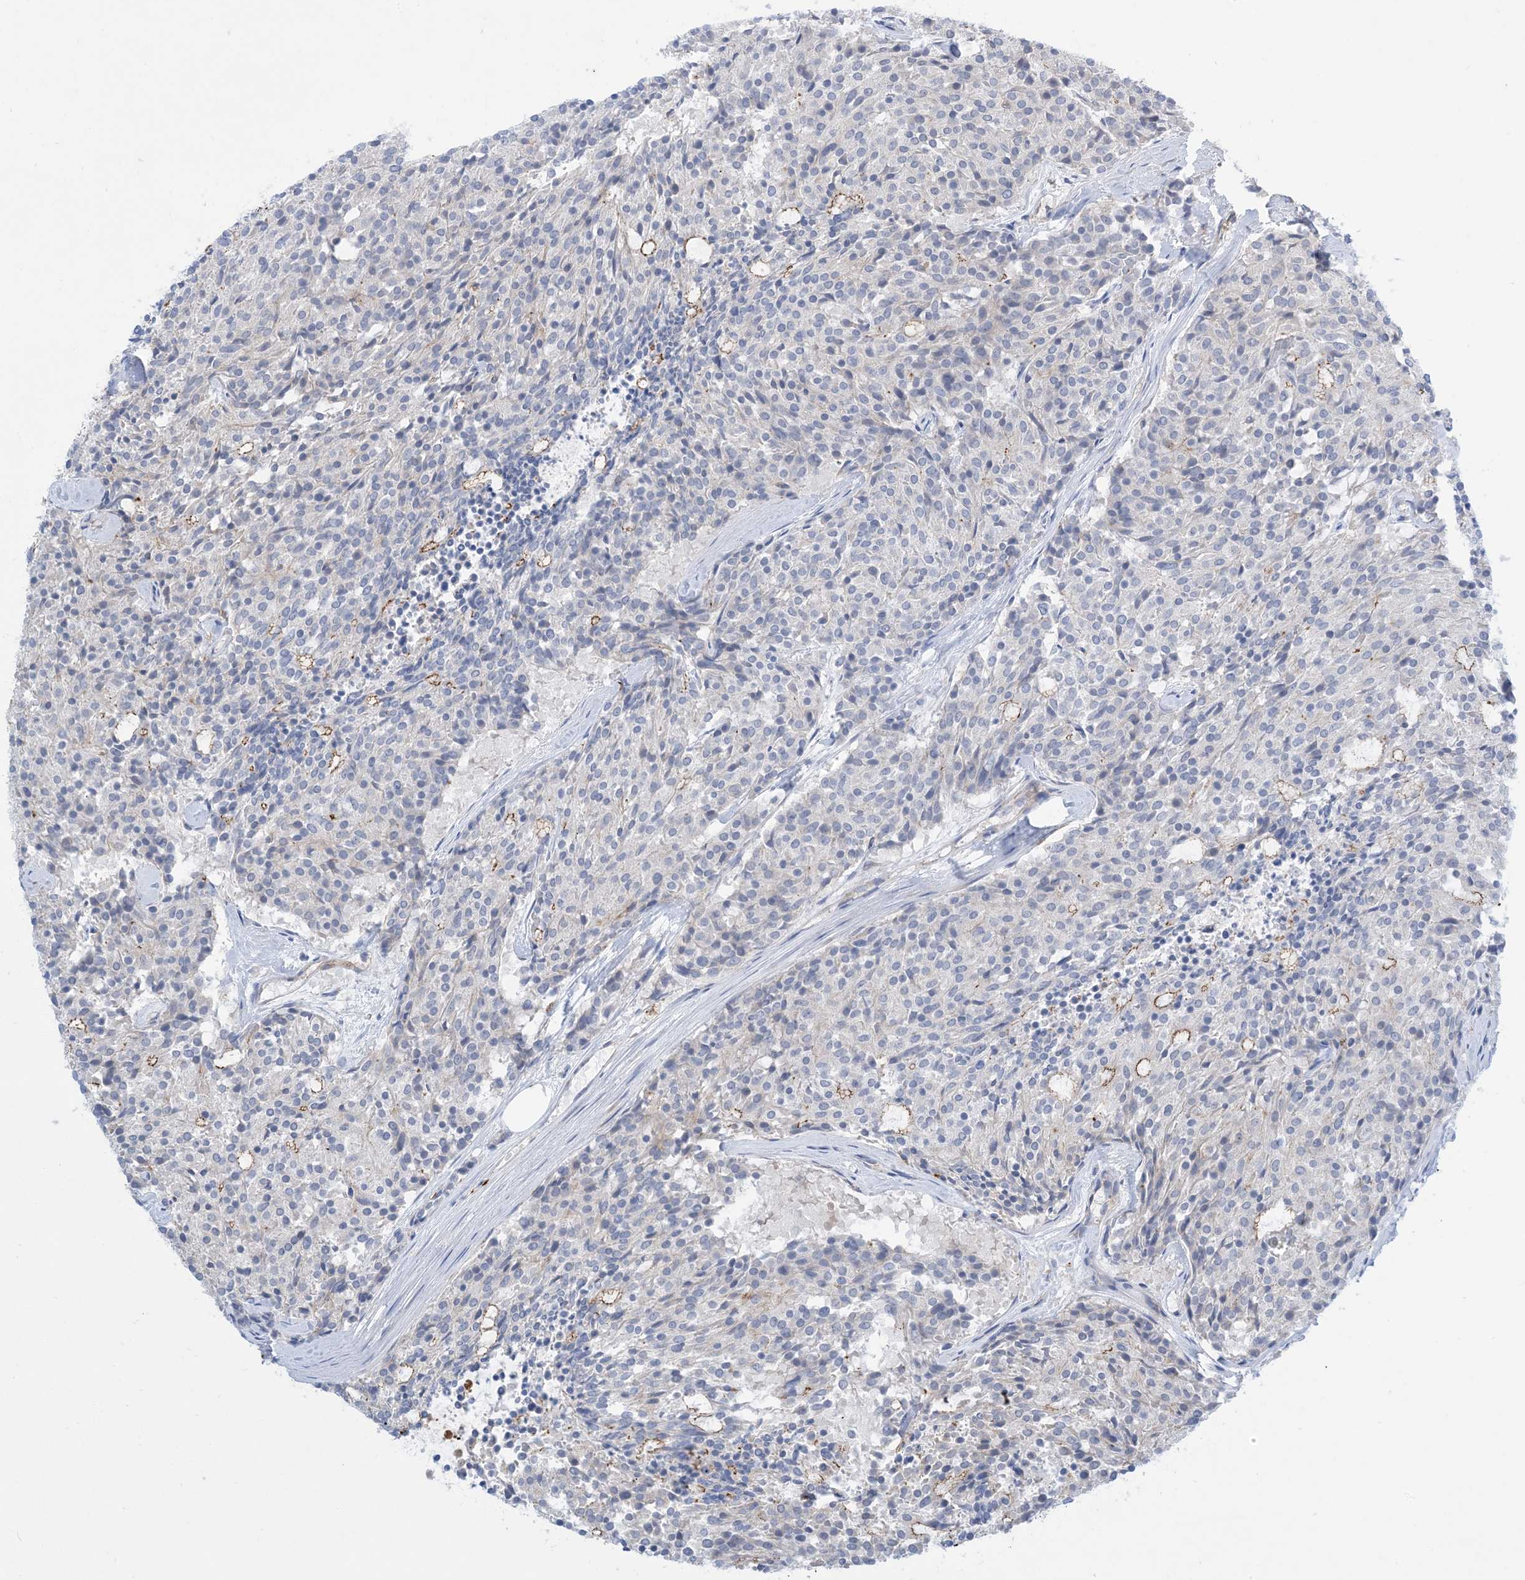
{"staining": {"intensity": "negative", "quantity": "none", "location": "none"}, "tissue": "carcinoid", "cell_type": "Tumor cells", "image_type": "cancer", "snomed": [{"axis": "morphology", "description": "Carcinoid, malignant, NOS"}, {"axis": "topography", "description": "Pancreas"}], "caption": "Immunohistochemical staining of carcinoid (malignant) reveals no significant expression in tumor cells.", "gene": "OTOP1", "patient": {"sex": "female", "age": 54}}